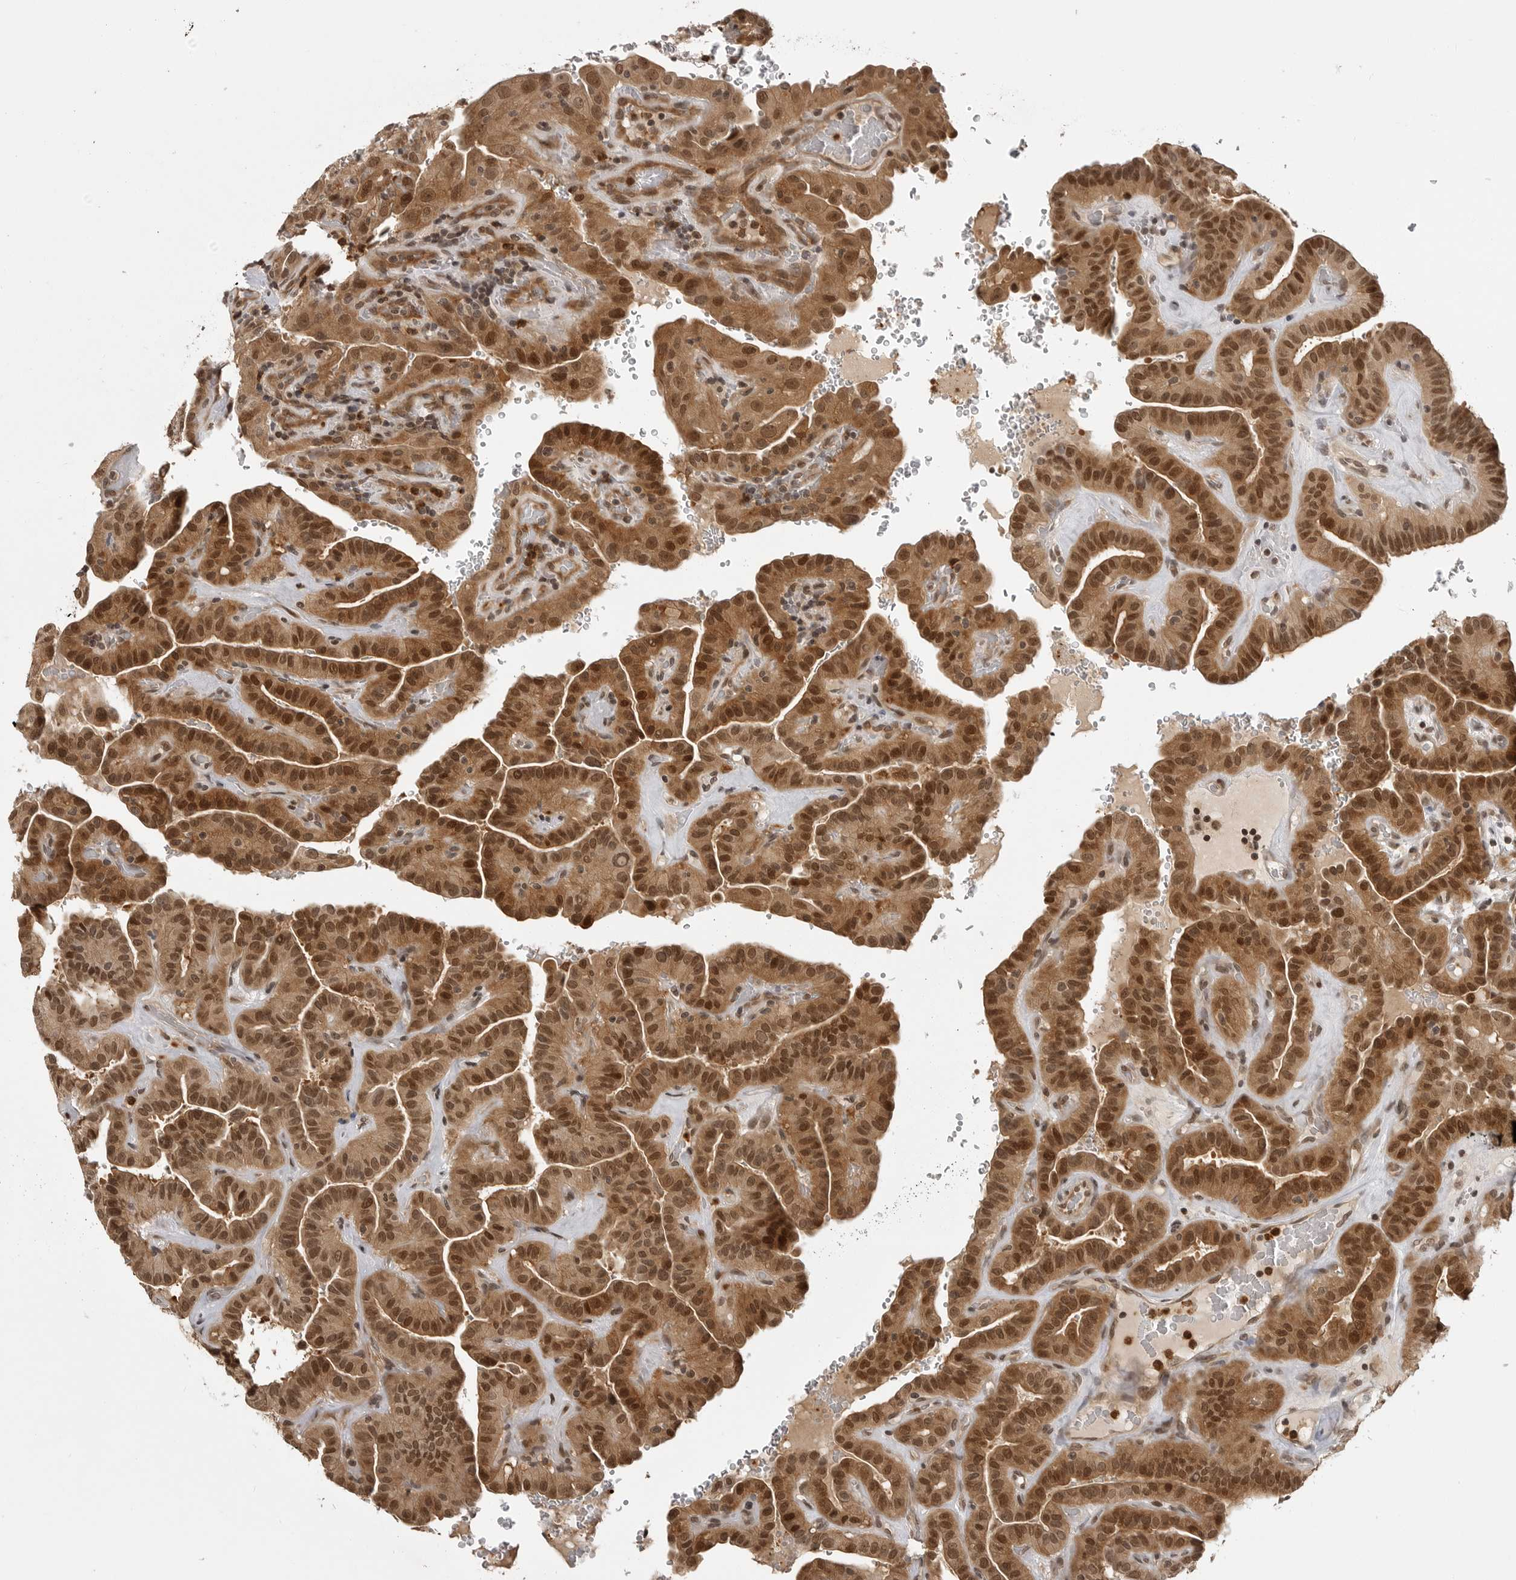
{"staining": {"intensity": "strong", "quantity": ">75%", "location": "cytoplasmic/membranous,nuclear"}, "tissue": "thyroid cancer", "cell_type": "Tumor cells", "image_type": "cancer", "snomed": [{"axis": "morphology", "description": "Papillary adenocarcinoma, NOS"}, {"axis": "topography", "description": "Thyroid gland"}], "caption": "Thyroid papillary adenocarcinoma stained with IHC exhibits strong cytoplasmic/membranous and nuclear positivity in about >75% of tumor cells.", "gene": "PEG3", "patient": {"sex": "male", "age": 77}}